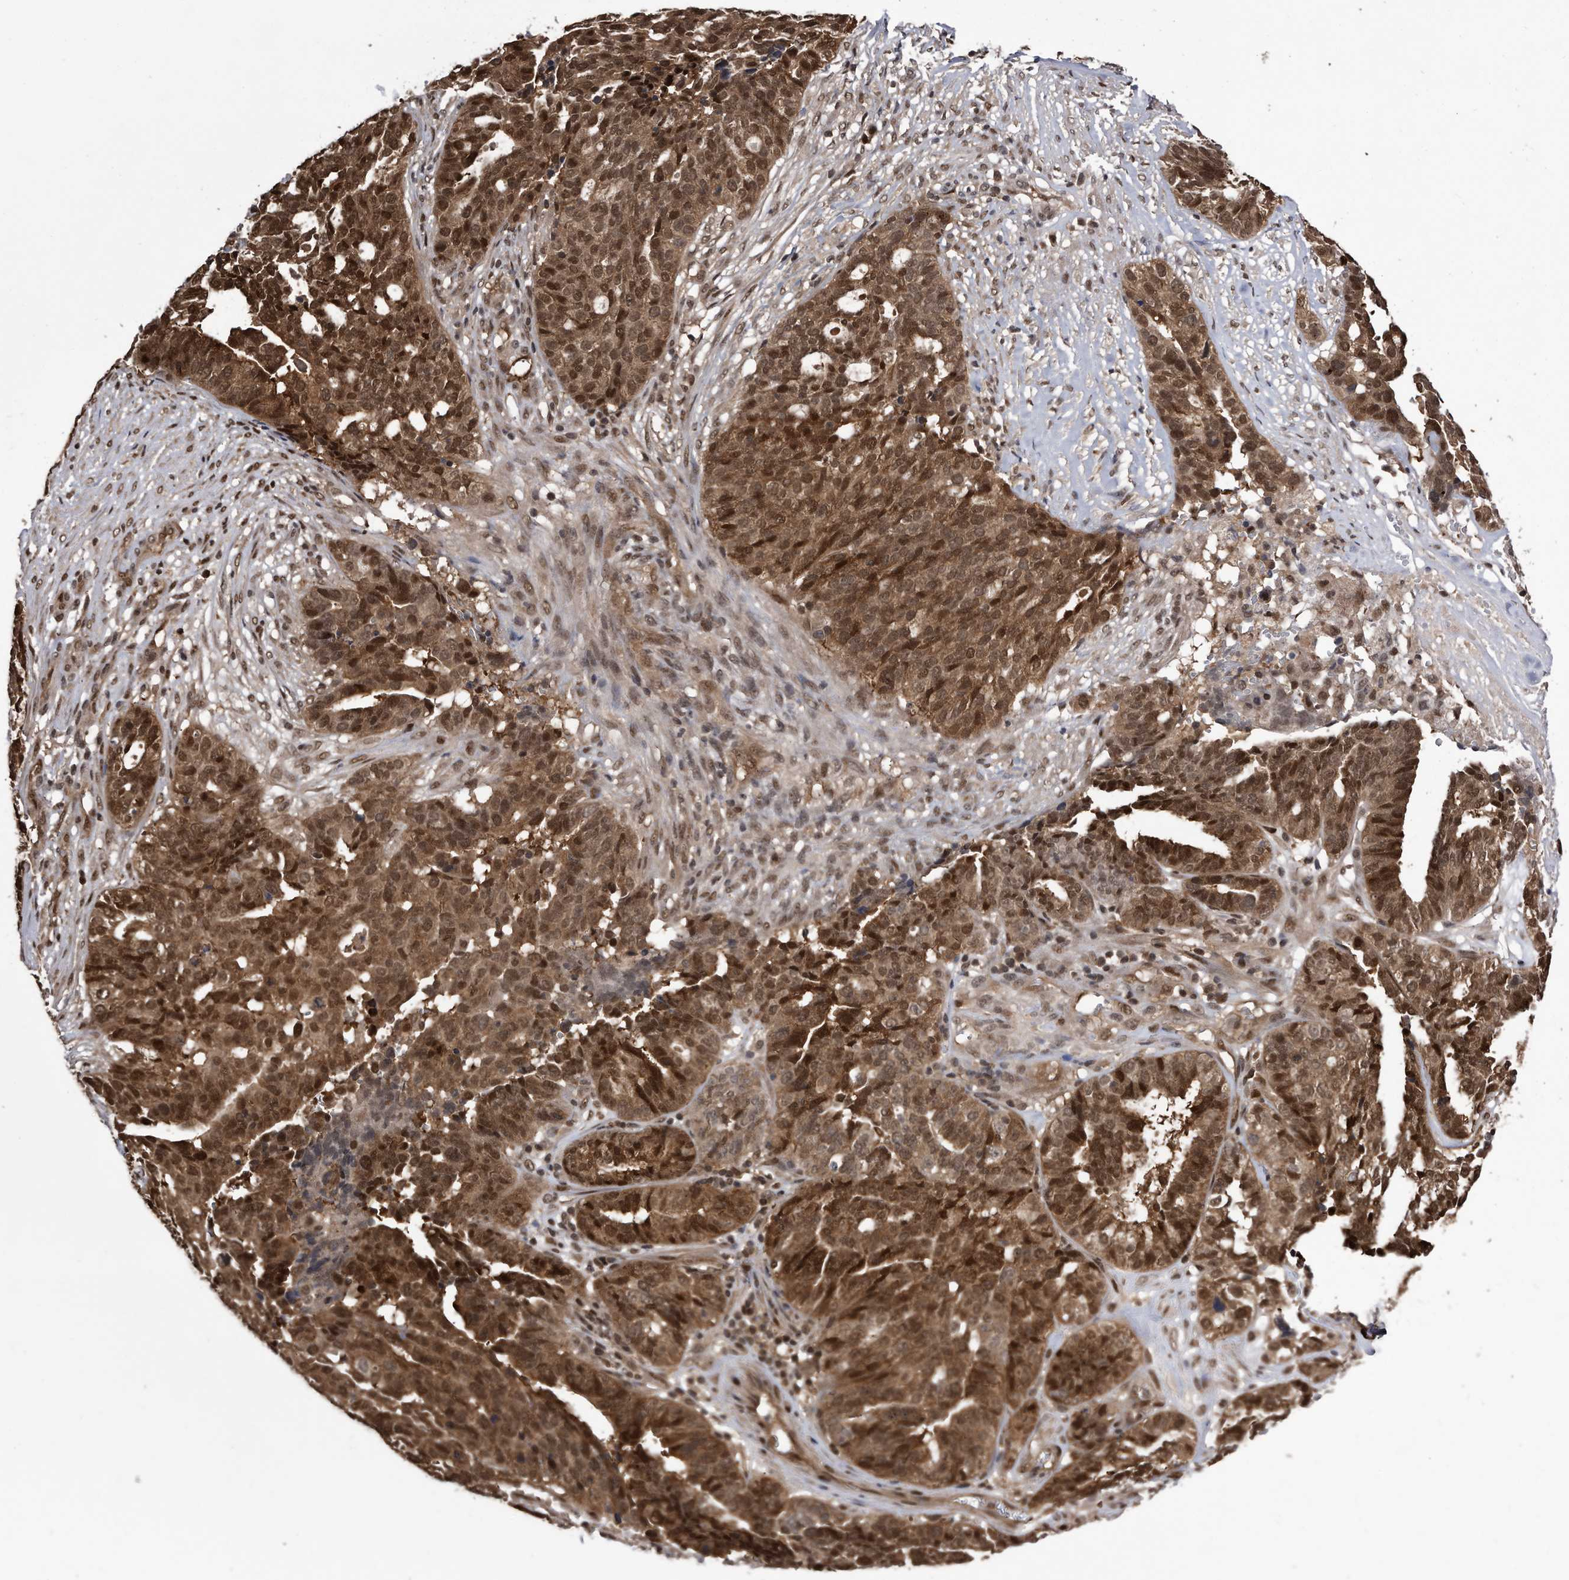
{"staining": {"intensity": "strong", "quantity": ">75%", "location": "cytoplasmic/membranous,nuclear"}, "tissue": "ovarian cancer", "cell_type": "Tumor cells", "image_type": "cancer", "snomed": [{"axis": "morphology", "description": "Cystadenocarcinoma, serous, NOS"}, {"axis": "topography", "description": "Ovary"}], "caption": "Tumor cells exhibit strong cytoplasmic/membranous and nuclear staining in approximately >75% of cells in serous cystadenocarcinoma (ovarian). Nuclei are stained in blue.", "gene": "RAD23B", "patient": {"sex": "female", "age": 59}}